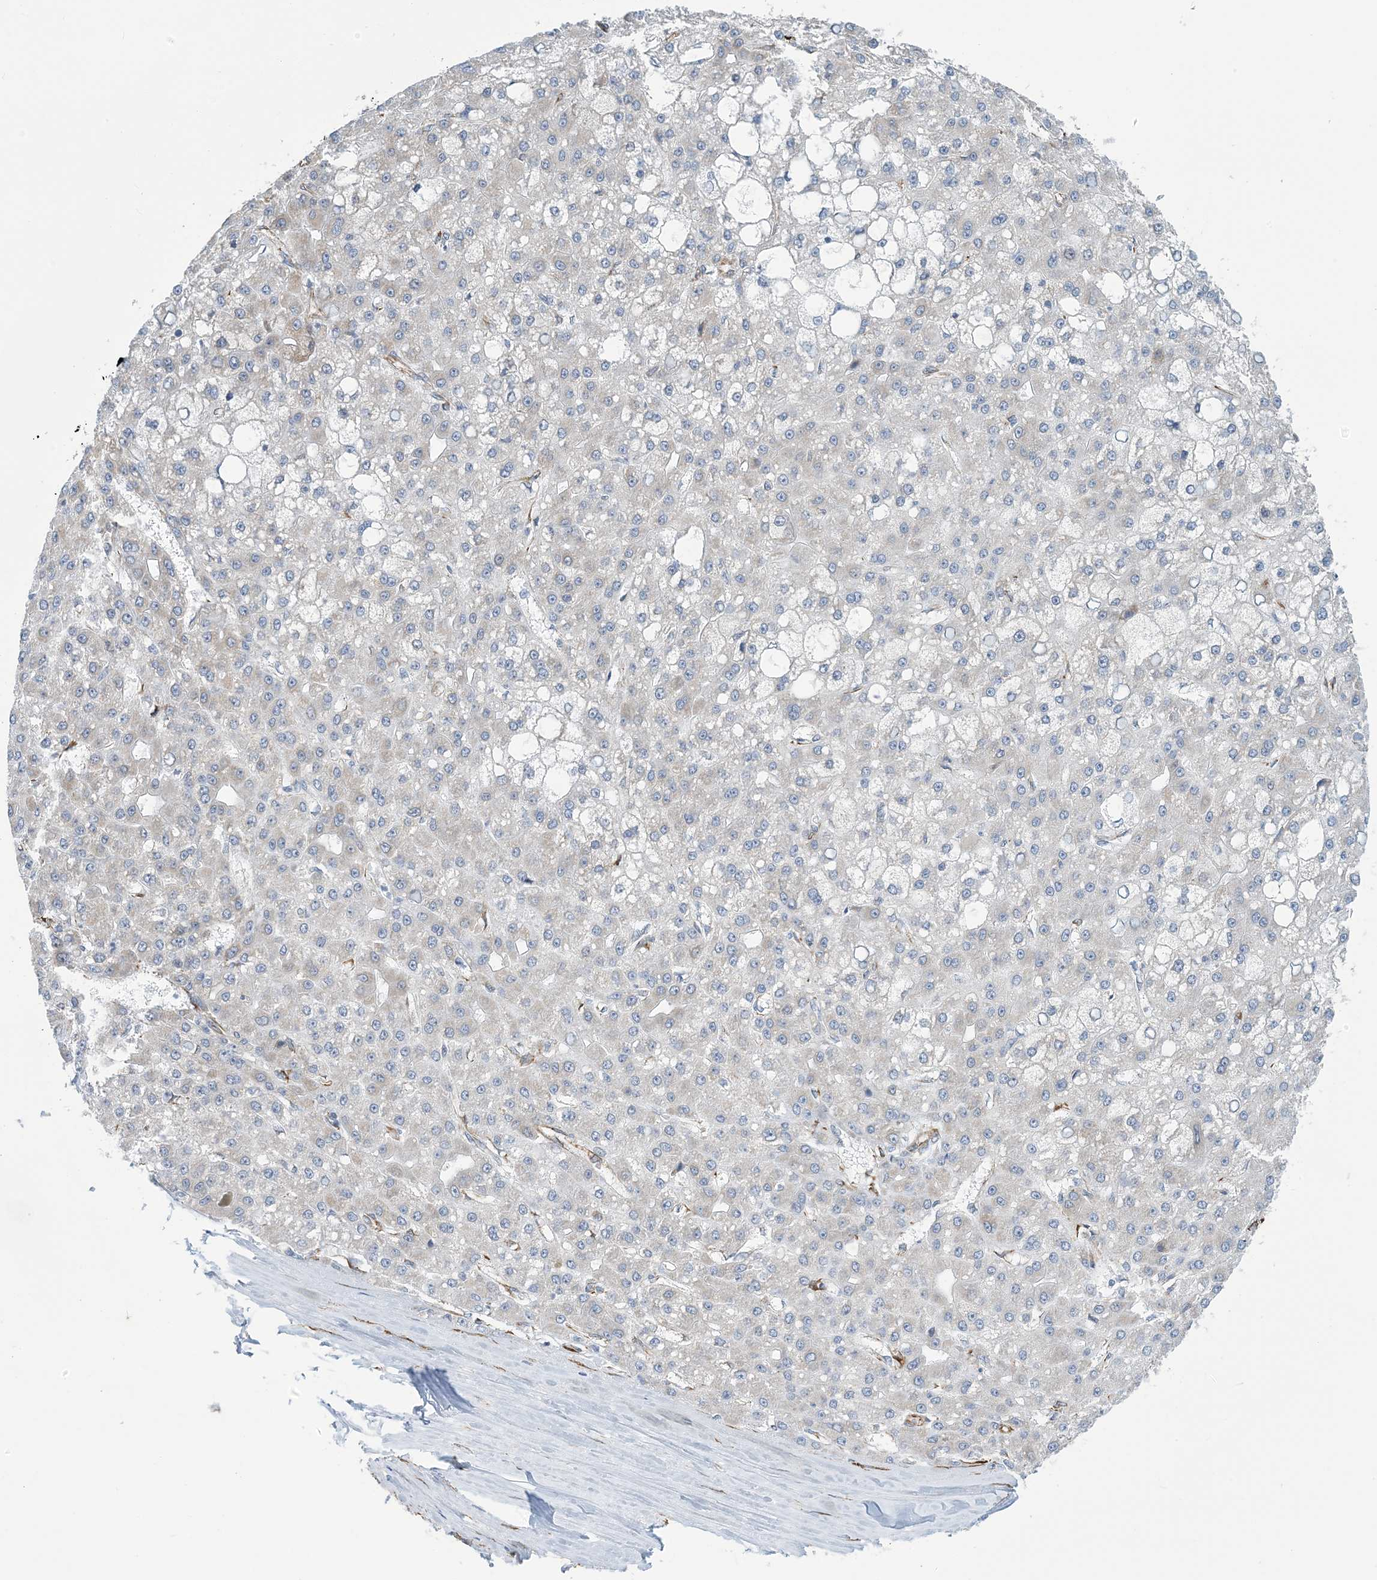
{"staining": {"intensity": "negative", "quantity": "none", "location": "none"}, "tissue": "liver cancer", "cell_type": "Tumor cells", "image_type": "cancer", "snomed": [{"axis": "morphology", "description": "Carcinoma, Hepatocellular, NOS"}, {"axis": "topography", "description": "Liver"}], "caption": "Tumor cells are negative for protein expression in human liver cancer (hepatocellular carcinoma).", "gene": "CCDC14", "patient": {"sex": "male", "age": 67}}